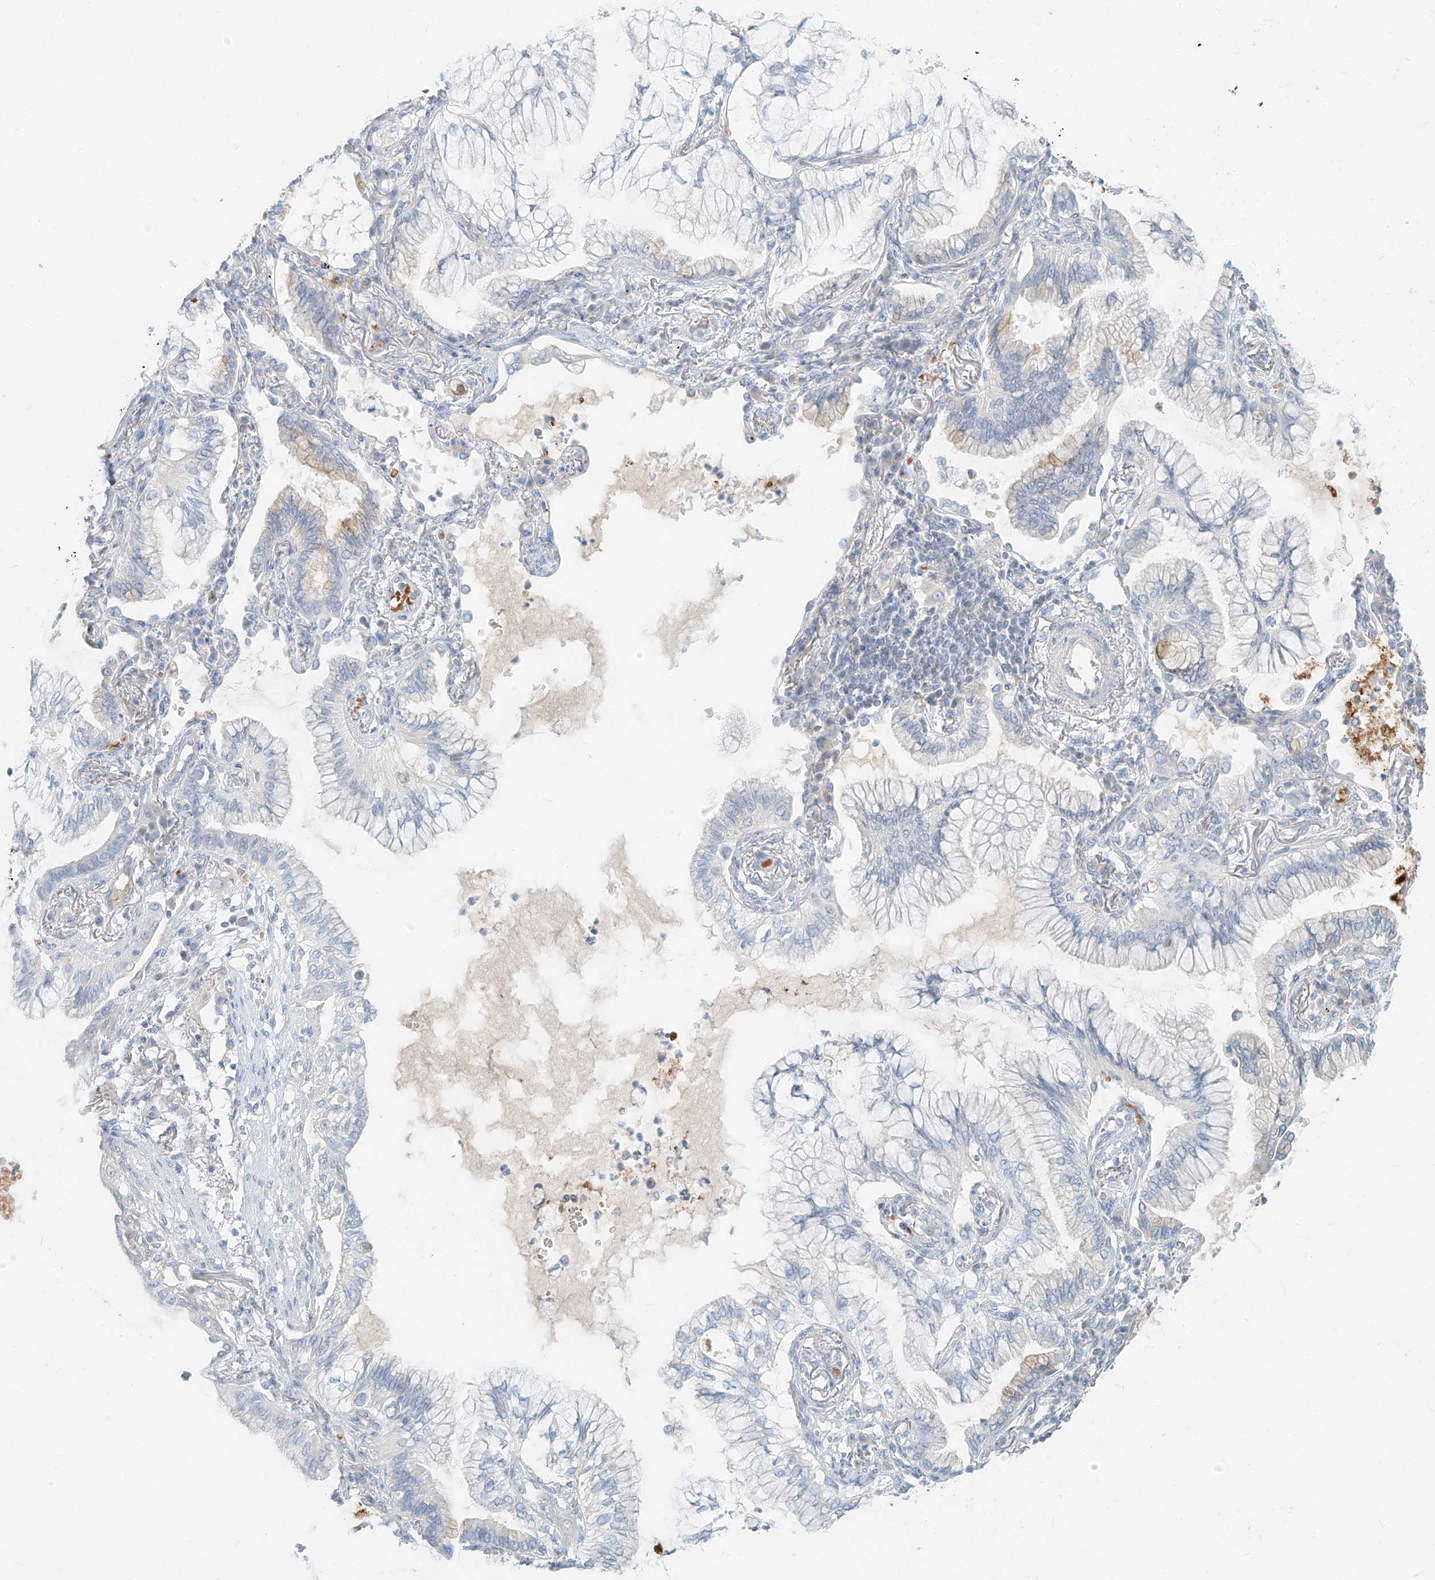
{"staining": {"intensity": "negative", "quantity": "none", "location": "none"}, "tissue": "lung cancer", "cell_type": "Tumor cells", "image_type": "cancer", "snomed": [{"axis": "morphology", "description": "Adenocarcinoma, NOS"}, {"axis": "topography", "description": "Lung"}], "caption": "Immunohistochemistry micrograph of human lung cancer (adenocarcinoma) stained for a protein (brown), which exhibits no staining in tumor cells.", "gene": "PGC", "patient": {"sex": "female", "age": 70}}